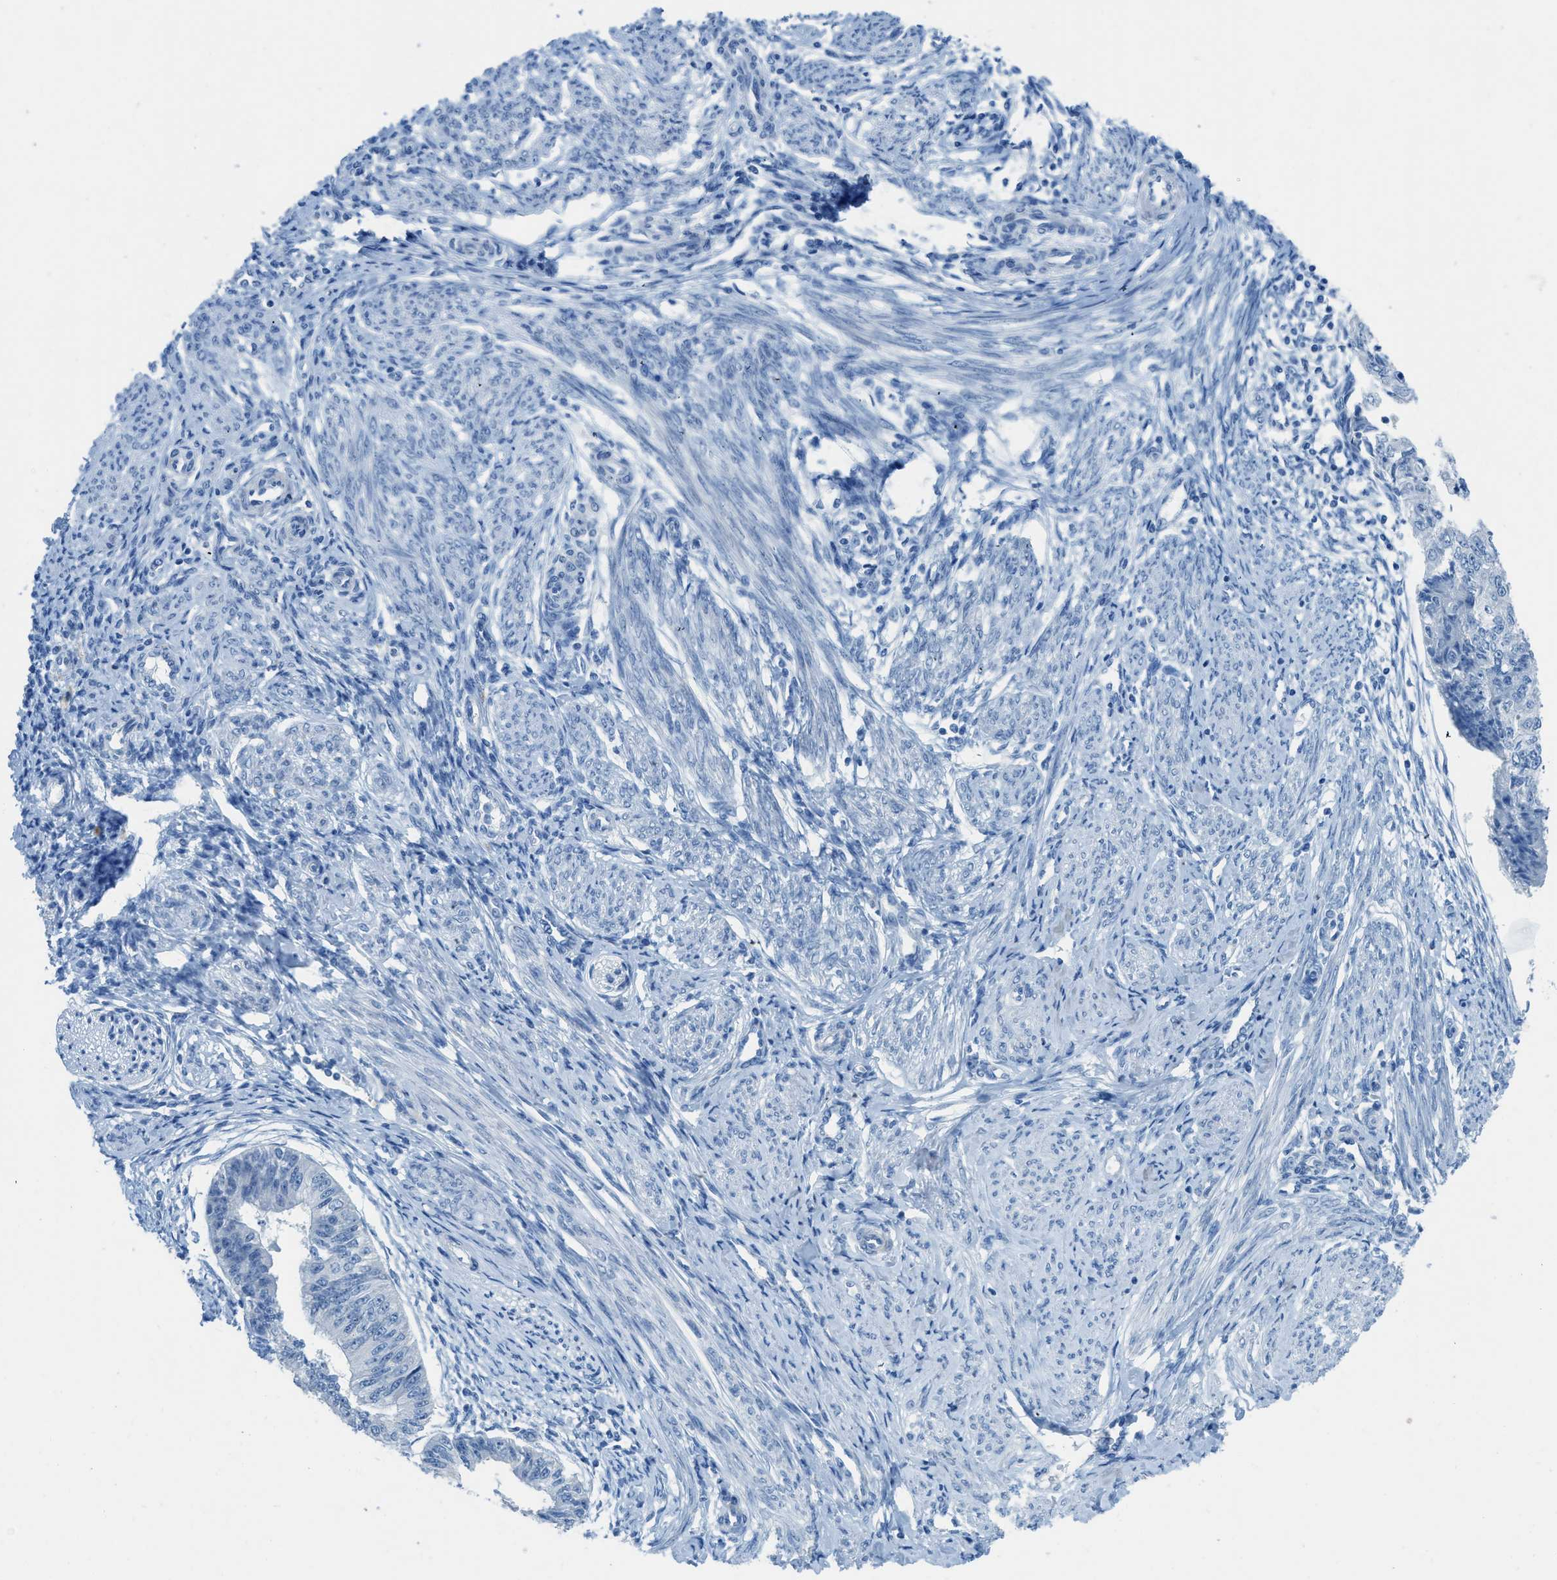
{"staining": {"intensity": "negative", "quantity": "none", "location": "none"}, "tissue": "endometrial cancer", "cell_type": "Tumor cells", "image_type": "cancer", "snomed": [{"axis": "morphology", "description": "Adenocarcinoma, NOS"}, {"axis": "topography", "description": "Endometrium"}], "caption": "This is an IHC photomicrograph of endometrial adenocarcinoma. There is no staining in tumor cells.", "gene": "ACAN", "patient": {"sex": "female", "age": 32}}